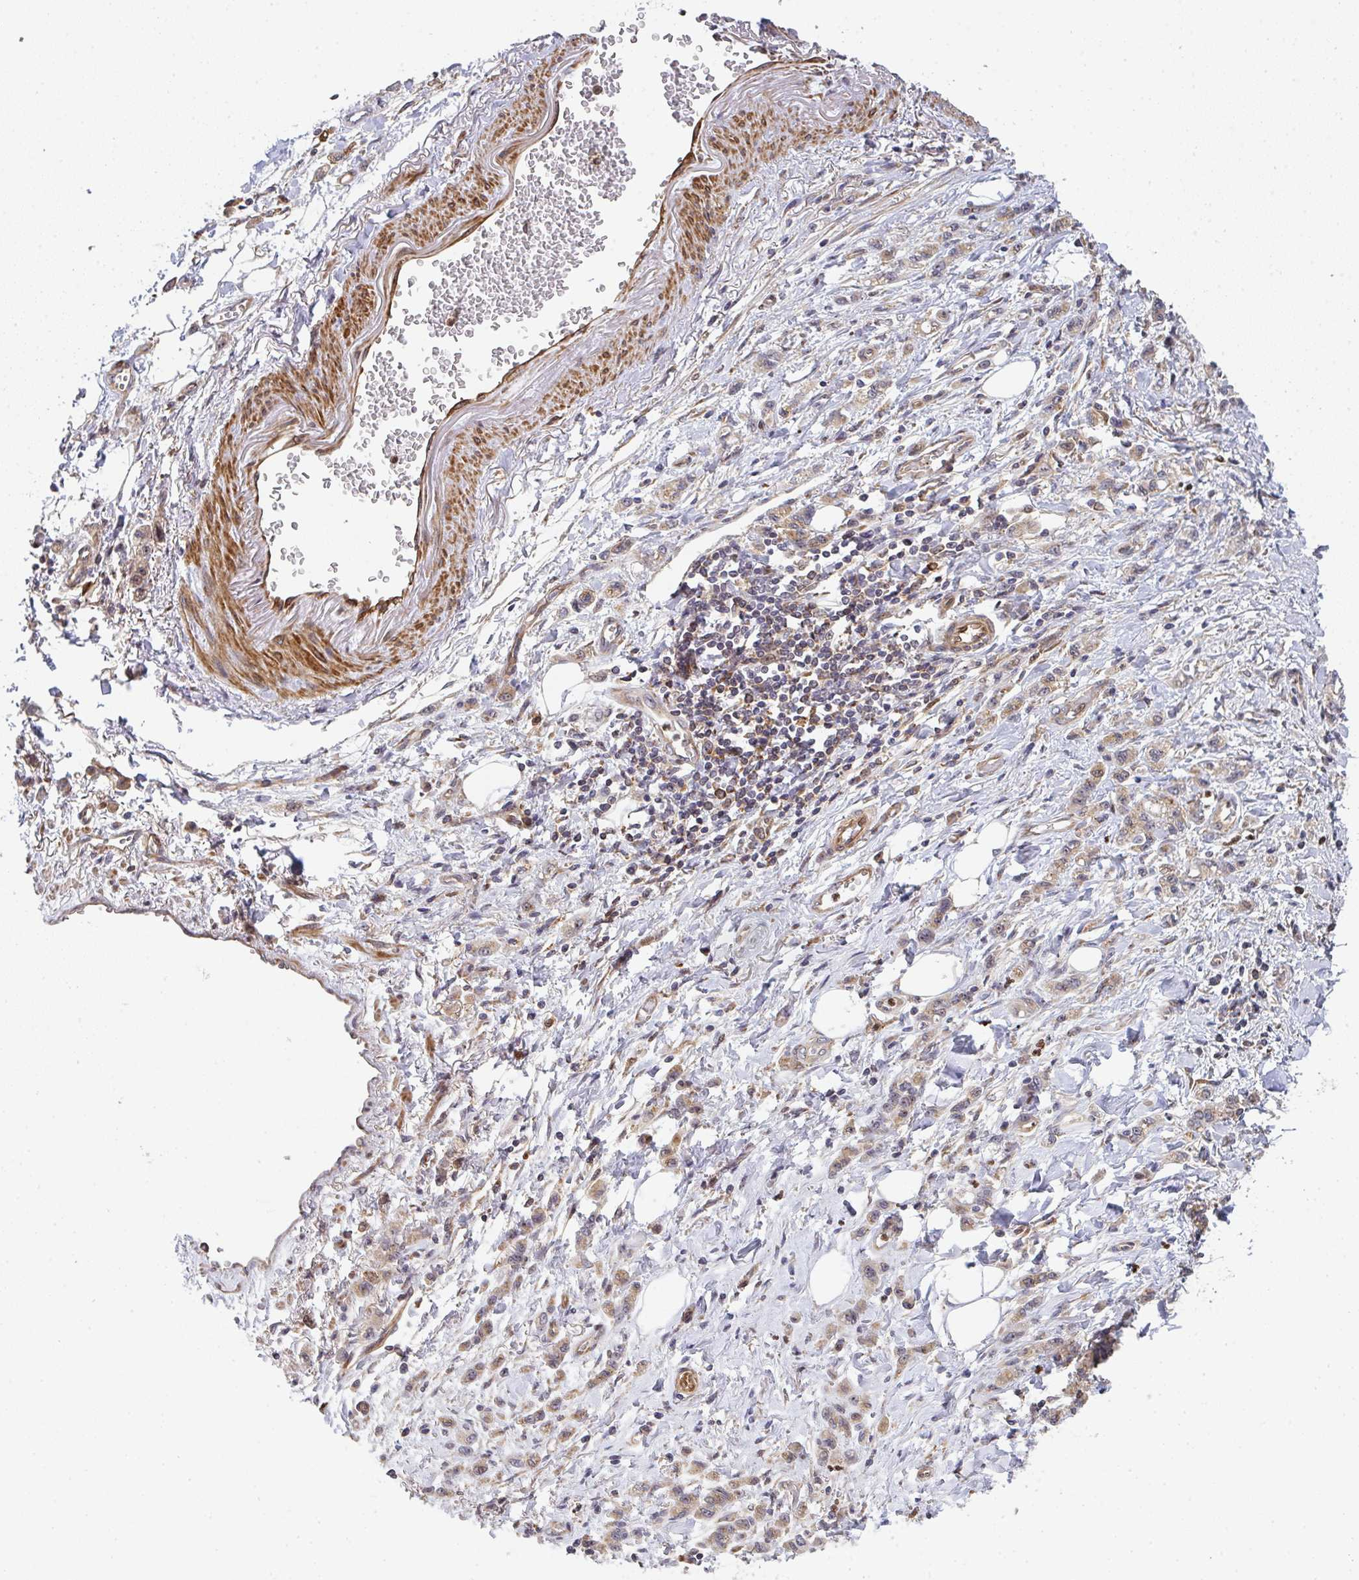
{"staining": {"intensity": "weak", "quantity": ">75%", "location": "cytoplasmic/membranous"}, "tissue": "stomach cancer", "cell_type": "Tumor cells", "image_type": "cancer", "snomed": [{"axis": "morphology", "description": "Adenocarcinoma, NOS"}, {"axis": "topography", "description": "Stomach"}], "caption": "Approximately >75% of tumor cells in human stomach adenocarcinoma show weak cytoplasmic/membranous protein expression as visualized by brown immunohistochemical staining.", "gene": "SIMC1", "patient": {"sex": "male", "age": 77}}